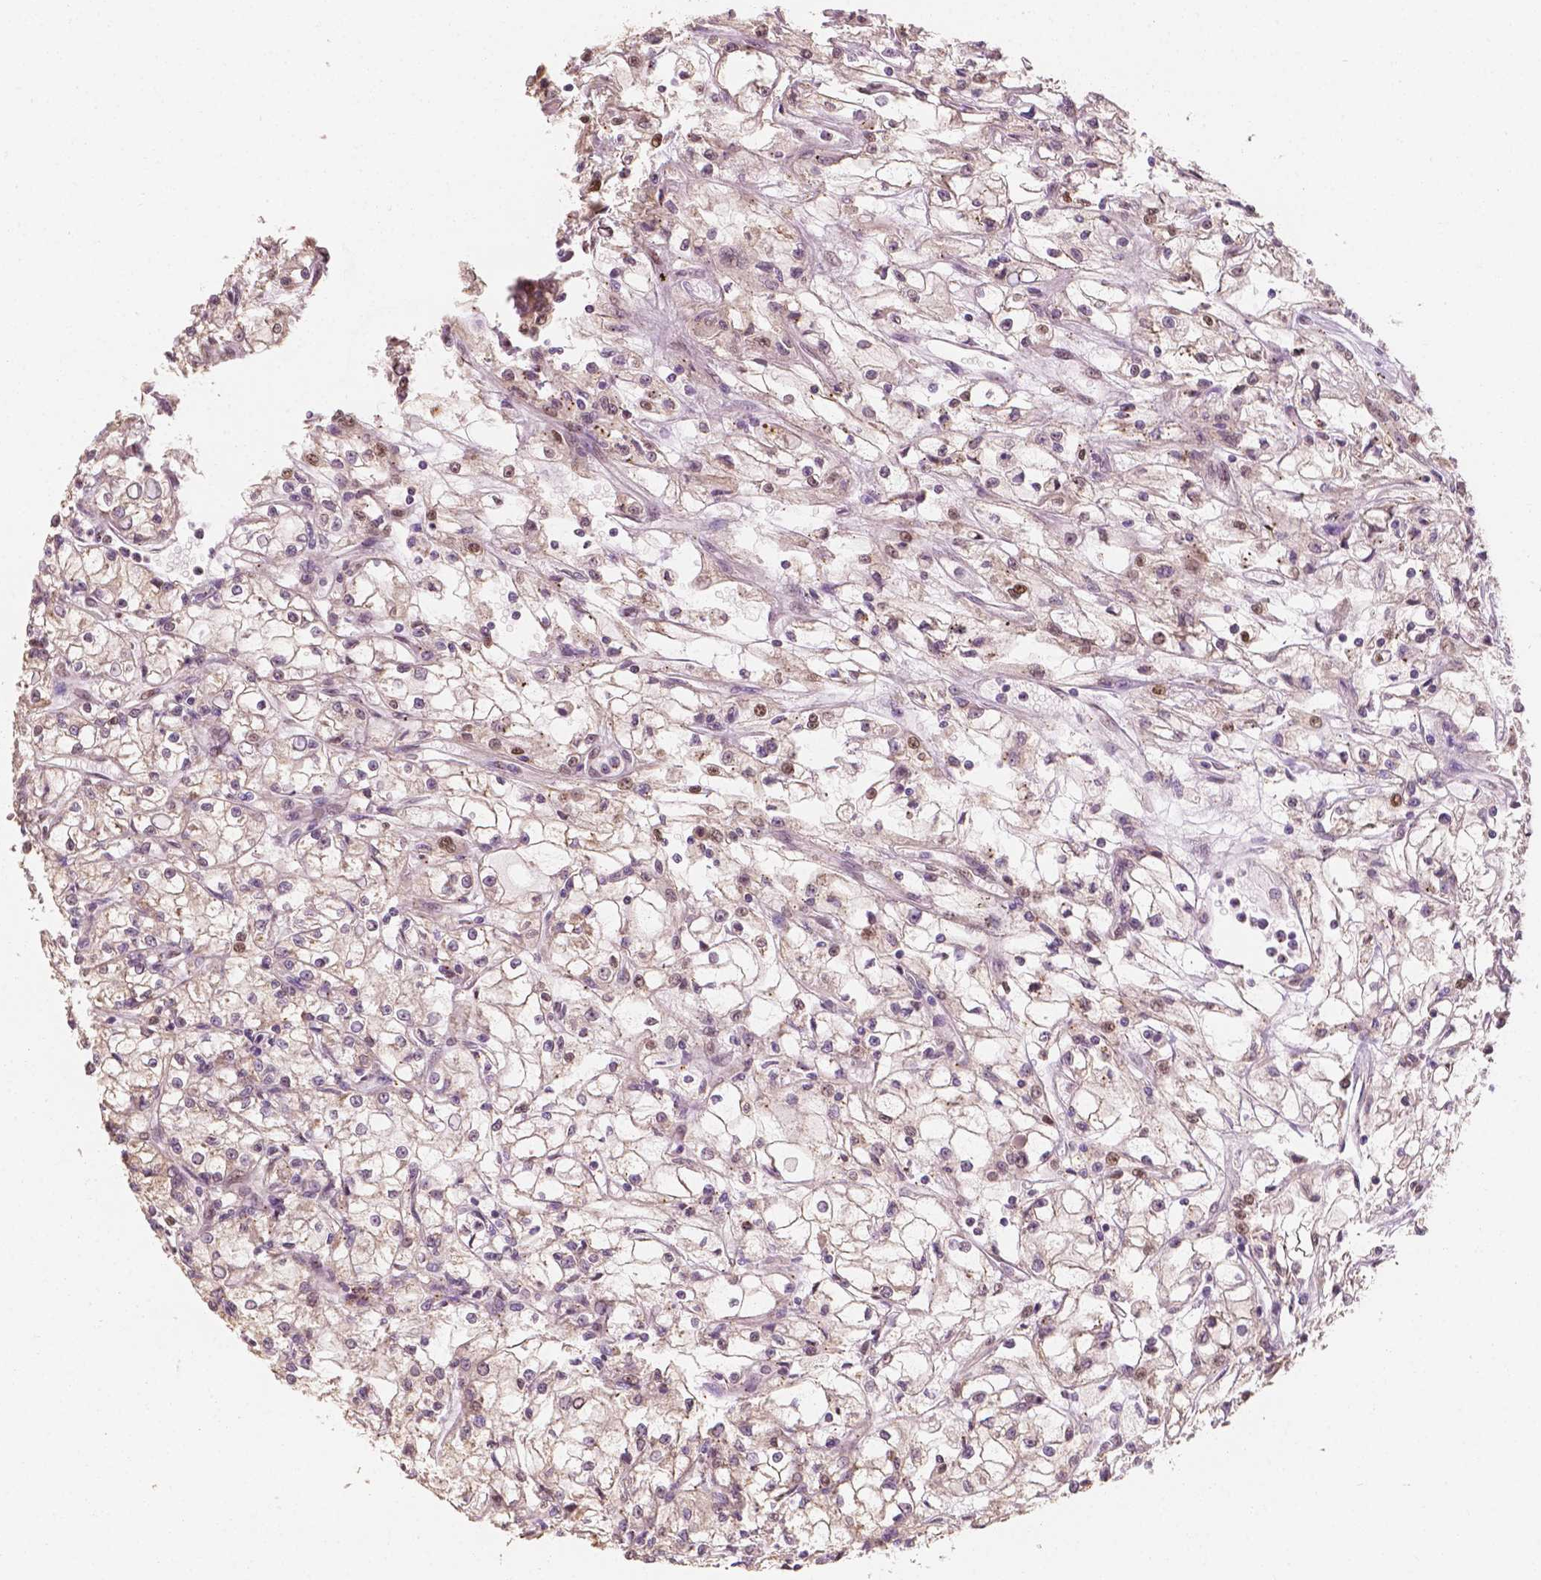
{"staining": {"intensity": "negative", "quantity": "none", "location": "none"}, "tissue": "renal cancer", "cell_type": "Tumor cells", "image_type": "cancer", "snomed": [{"axis": "morphology", "description": "Adenocarcinoma, NOS"}, {"axis": "topography", "description": "Kidney"}], "caption": "Immunohistochemistry of adenocarcinoma (renal) reveals no staining in tumor cells.", "gene": "TBC1D17", "patient": {"sex": "female", "age": 59}}